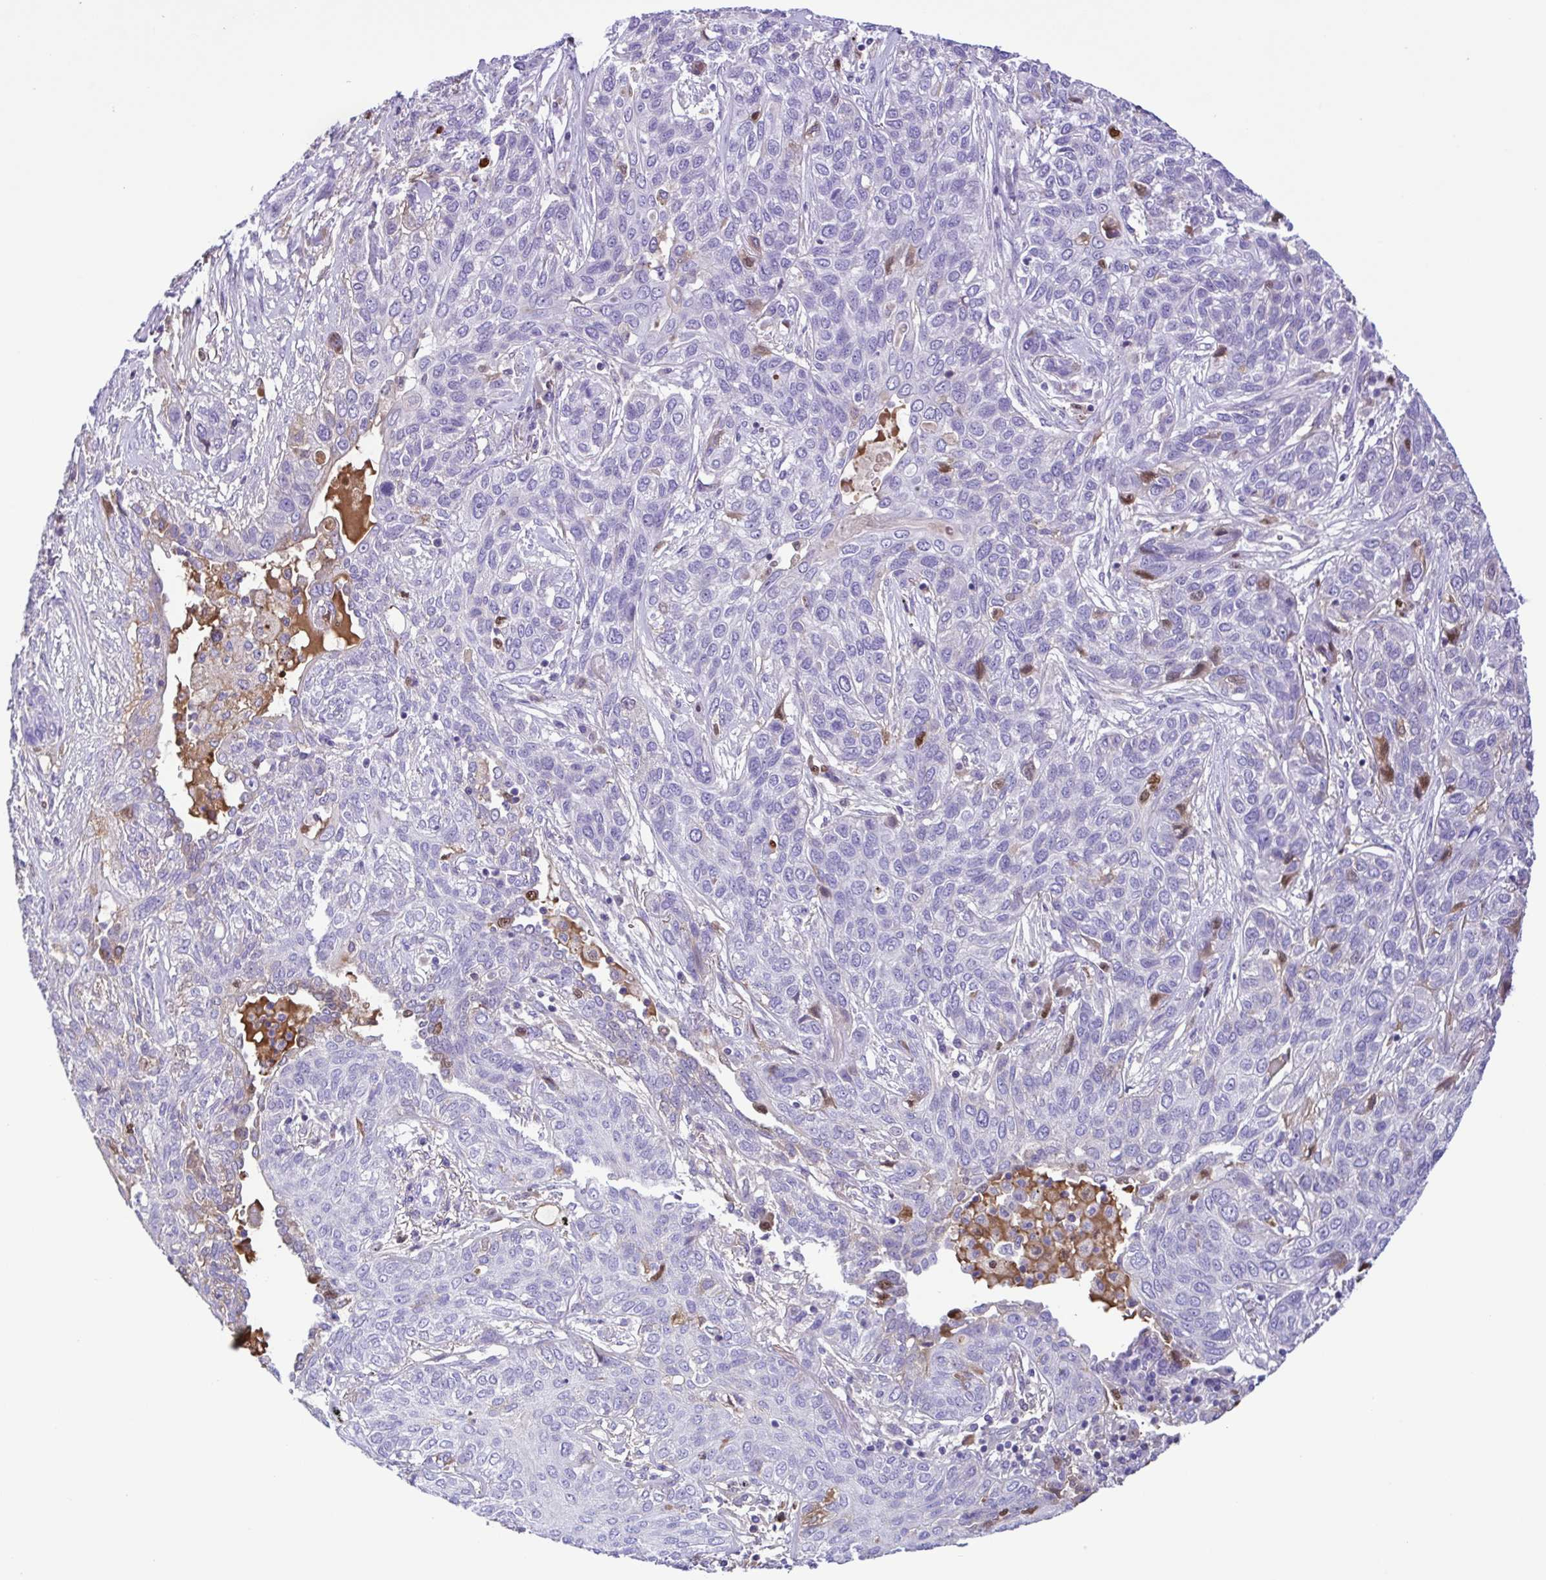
{"staining": {"intensity": "negative", "quantity": "none", "location": "none"}, "tissue": "lung cancer", "cell_type": "Tumor cells", "image_type": "cancer", "snomed": [{"axis": "morphology", "description": "Squamous cell carcinoma, NOS"}, {"axis": "topography", "description": "Lung"}], "caption": "Immunohistochemistry (IHC) histopathology image of human squamous cell carcinoma (lung) stained for a protein (brown), which displays no expression in tumor cells. (Immunohistochemistry (IHC), brightfield microscopy, high magnification).", "gene": "IGFL1", "patient": {"sex": "female", "age": 70}}